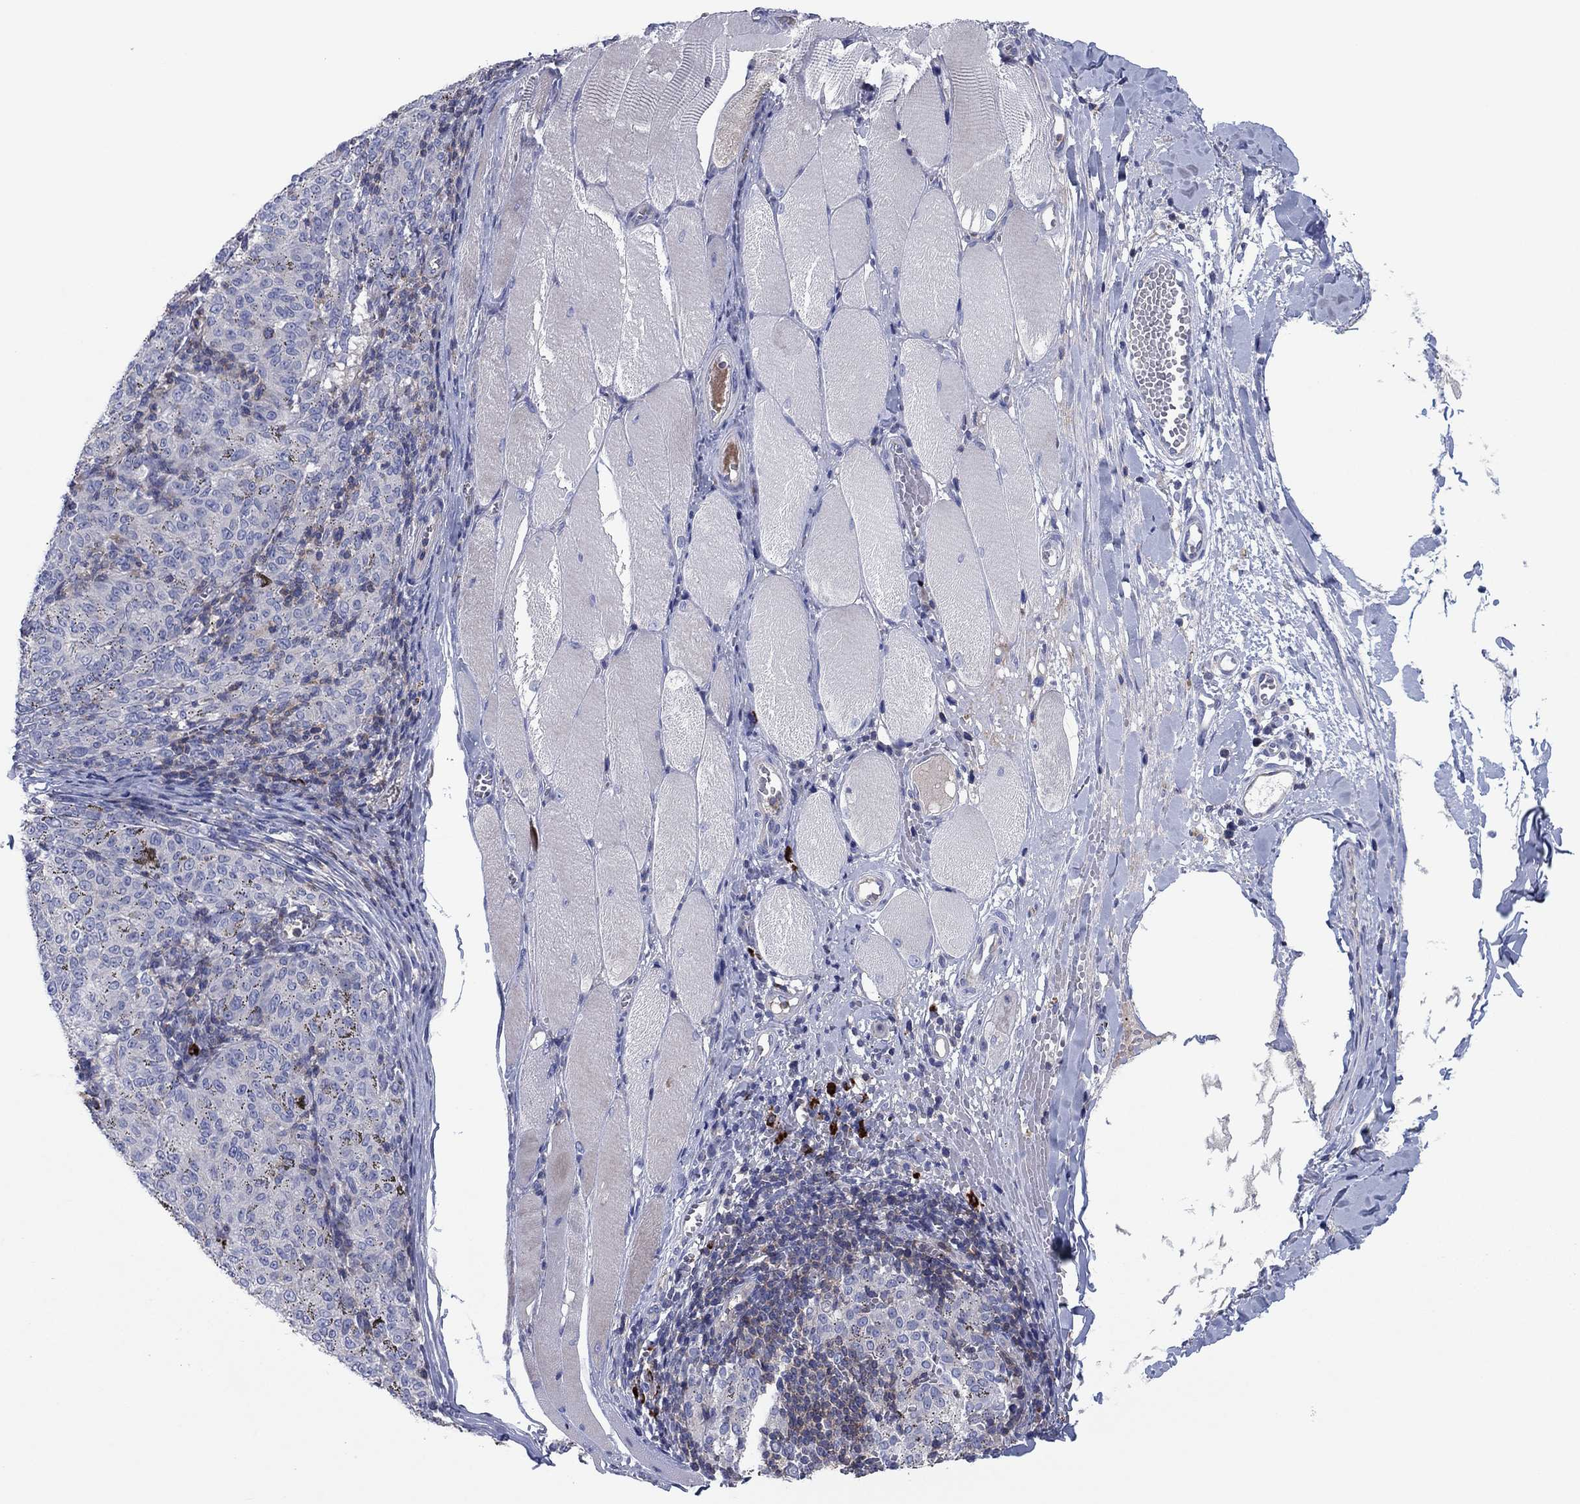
{"staining": {"intensity": "negative", "quantity": "none", "location": "none"}, "tissue": "melanoma", "cell_type": "Tumor cells", "image_type": "cancer", "snomed": [{"axis": "morphology", "description": "Malignant melanoma, NOS"}, {"axis": "topography", "description": "Skin"}], "caption": "This is an immunohistochemistry (IHC) micrograph of human malignant melanoma. There is no positivity in tumor cells.", "gene": "PVR", "patient": {"sex": "female", "age": 72}}